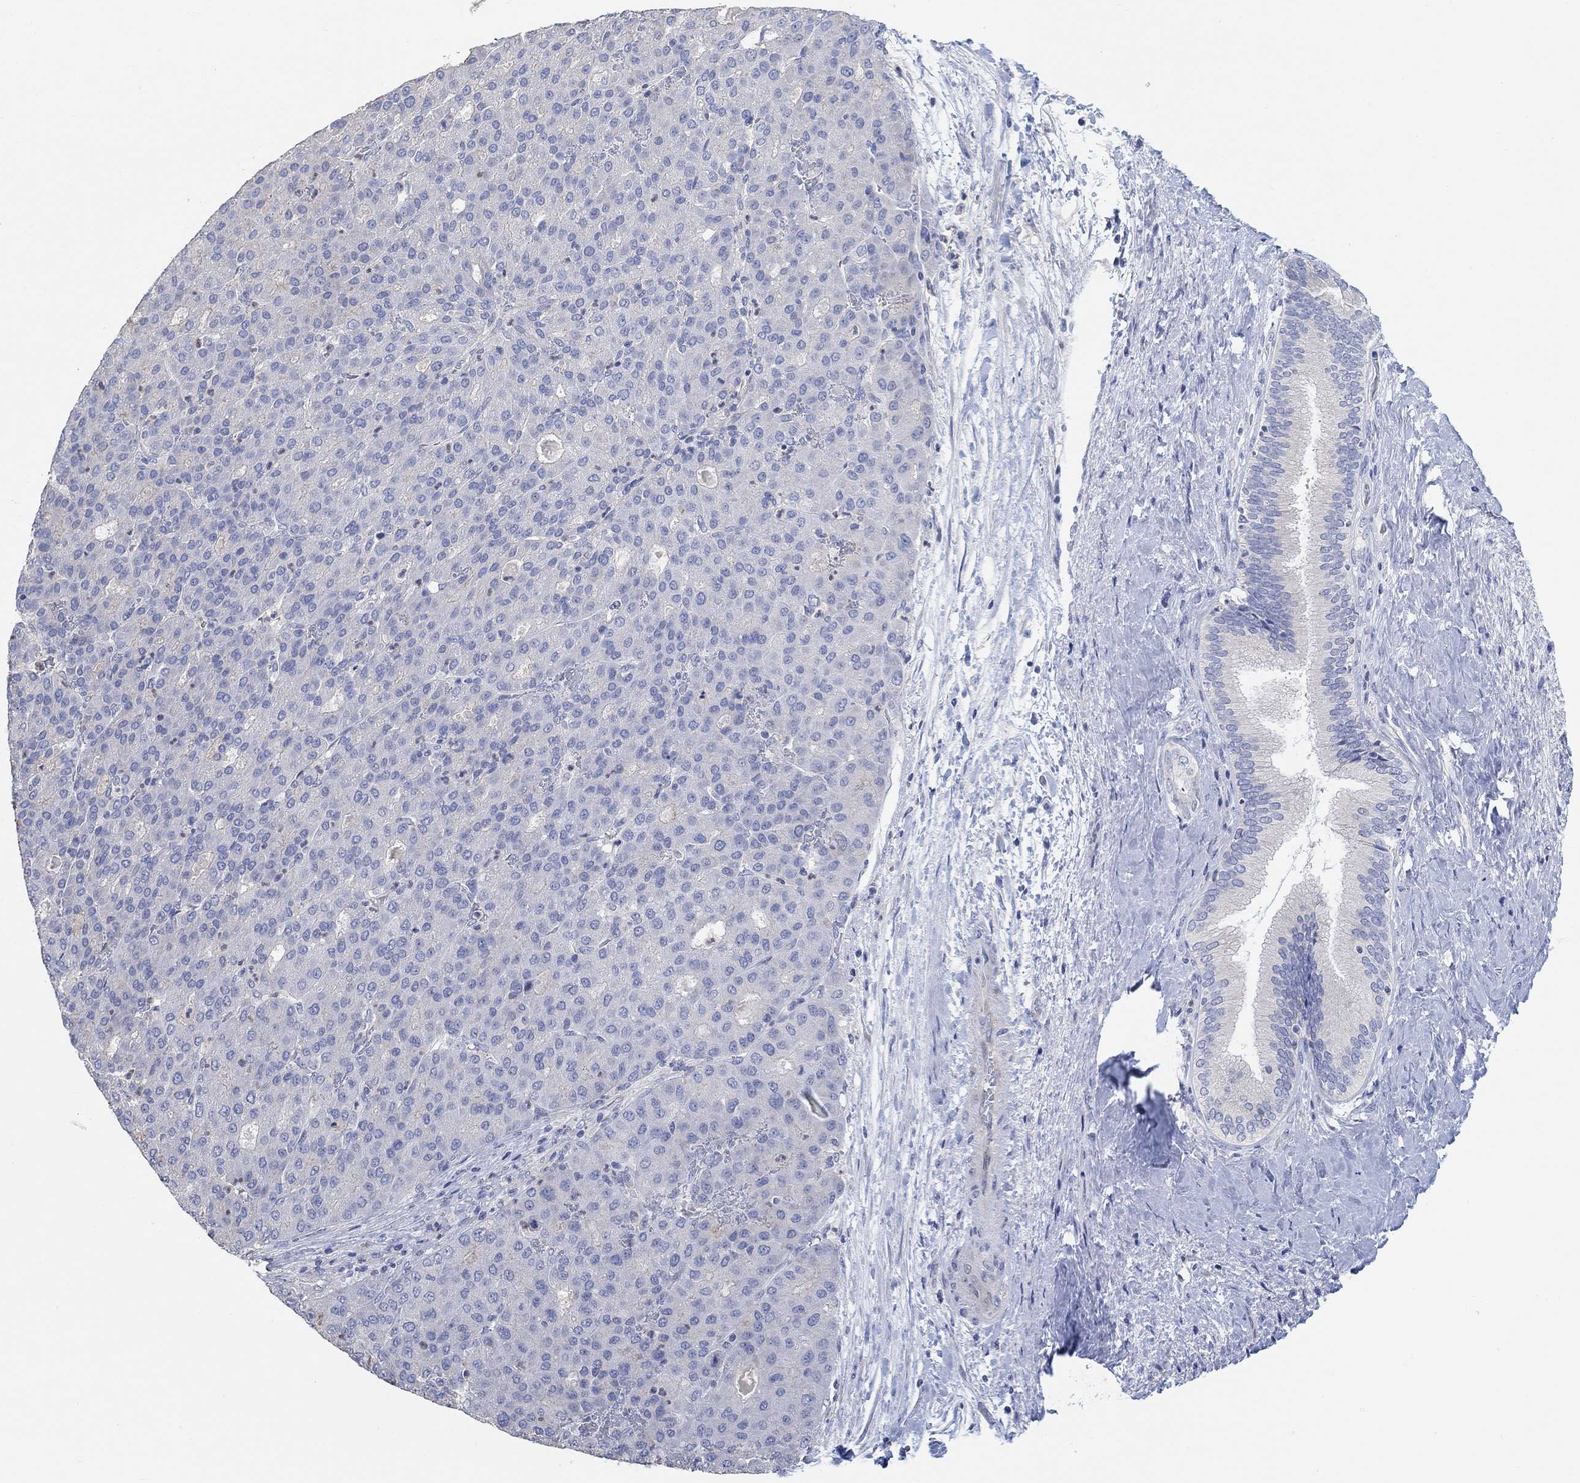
{"staining": {"intensity": "negative", "quantity": "none", "location": "none"}, "tissue": "liver cancer", "cell_type": "Tumor cells", "image_type": "cancer", "snomed": [{"axis": "morphology", "description": "Carcinoma, Hepatocellular, NOS"}, {"axis": "topography", "description": "Liver"}], "caption": "Histopathology image shows no protein staining in tumor cells of liver hepatocellular carcinoma tissue.", "gene": "NLRP14", "patient": {"sex": "male", "age": 65}}